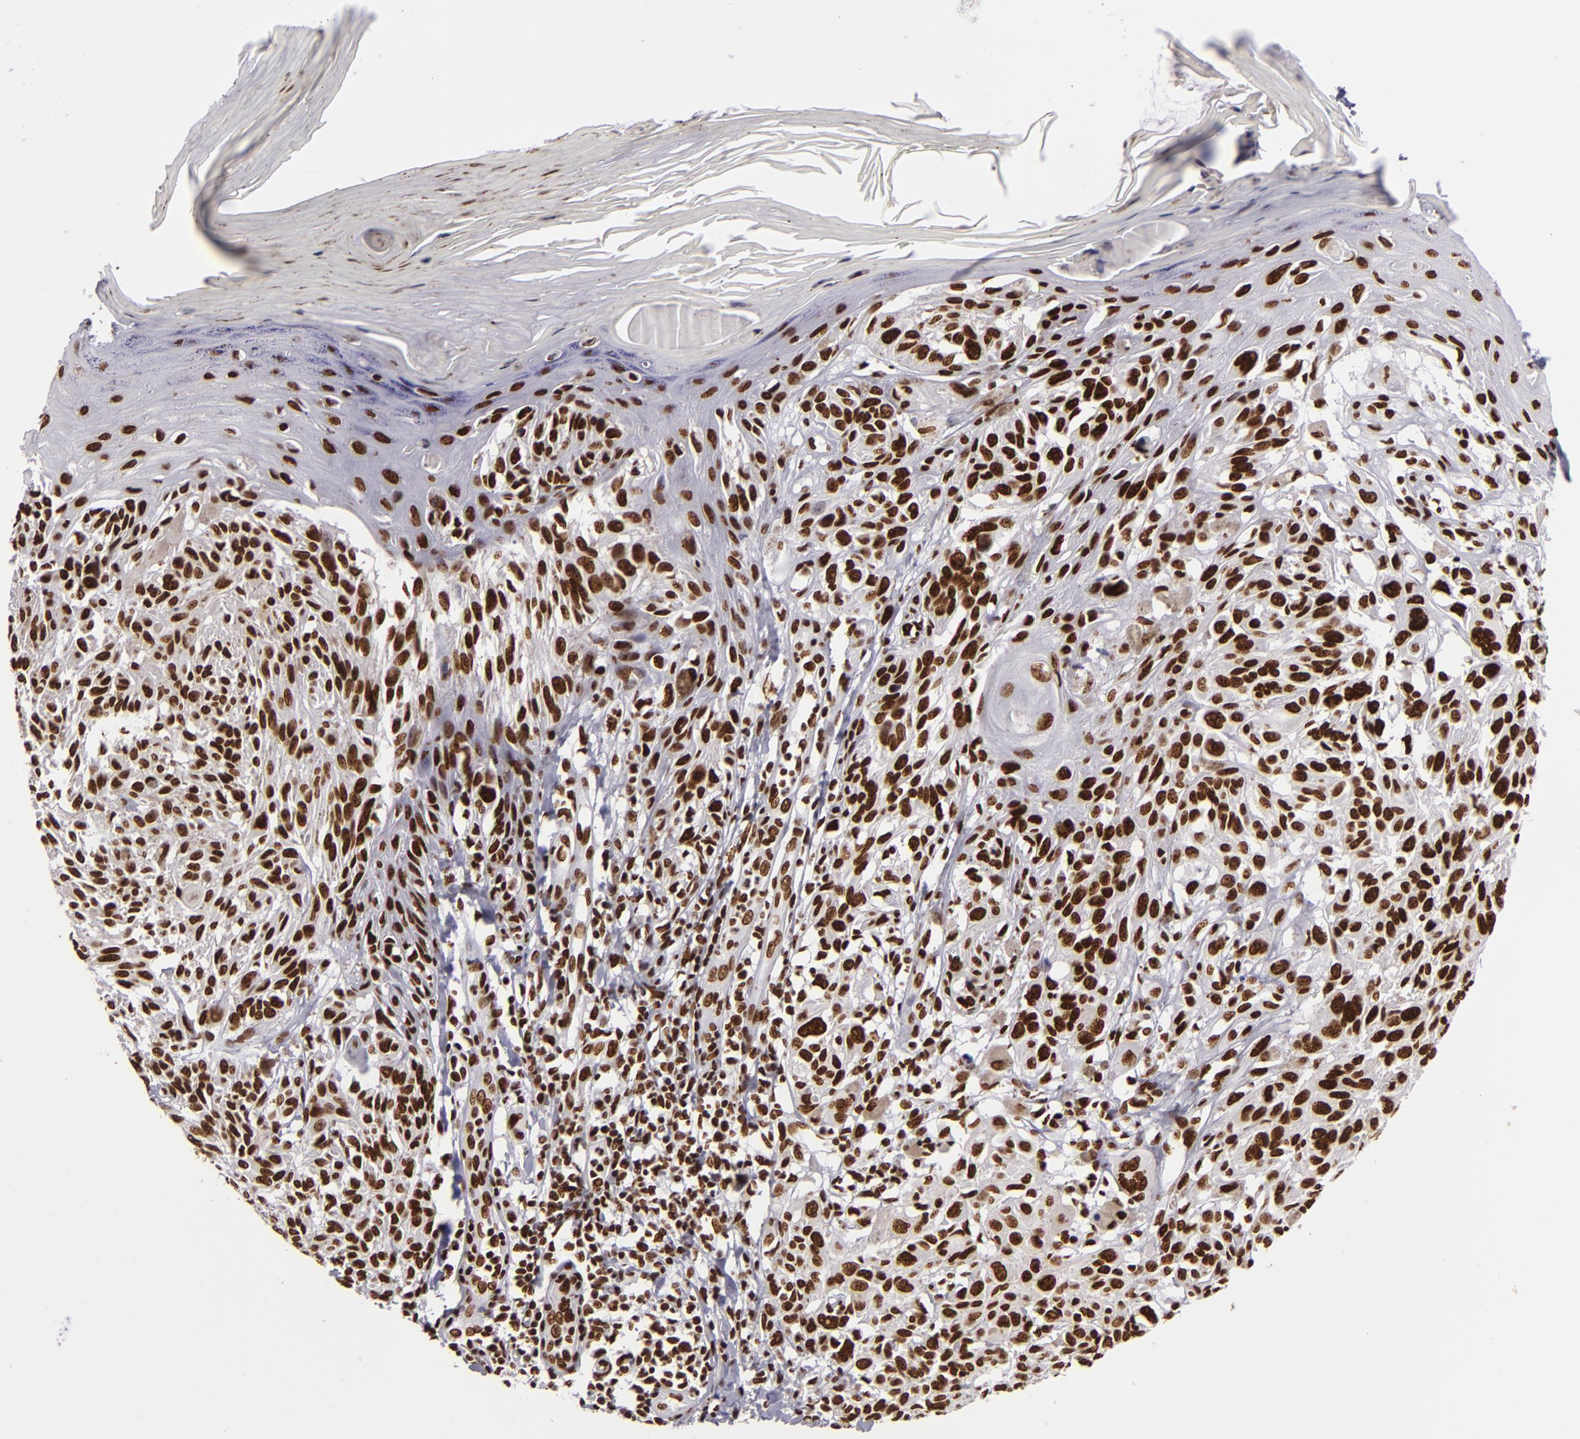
{"staining": {"intensity": "strong", "quantity": ">75%", "location": "nuclear"}, "tissue": "melanoma", "cell_type": "Tumor cells", "image_type": "cancer", "snomed": [{"axis": "morphology", "description": "Malignant melanoma, NOS"}, {"axis": "topography", "description": "Skin"}], "caption": "Strong nuclear protein positivity is appreciated in about >75% of tumor cells in melanoma.", "gene": "SAFB", "patient": {"sex": "female", "age": 77}}